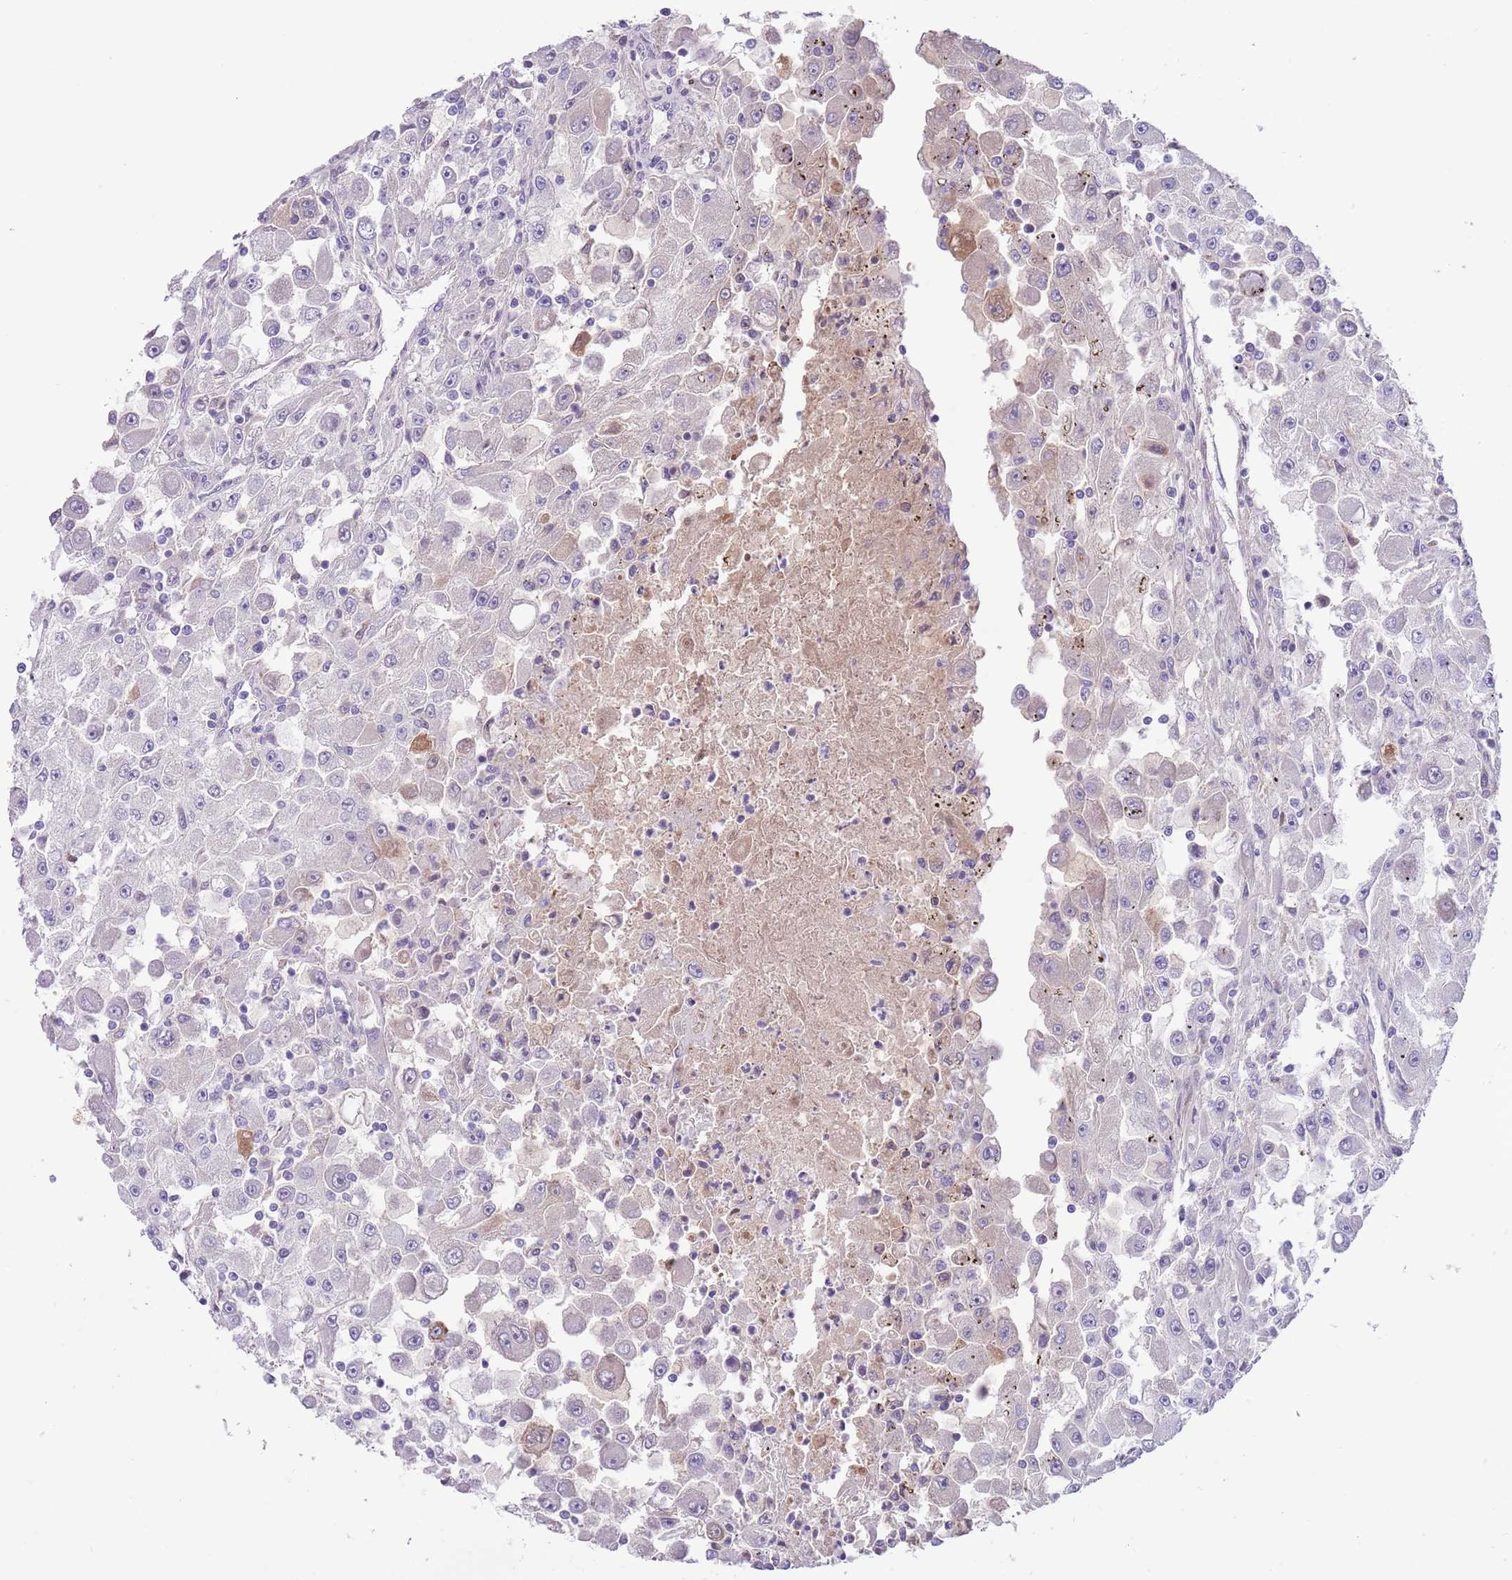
{"staining": {"intensity": "negative", "quantity": "none", "location": "none"}, "tissue": "renal cancer", "cell_type": "Tumor cells", "image_type": "cancer", "snomed": [{"axis": "morphology", "description": "Adenocarcinoma, NOS"}, {"axis": "topography", "description": "Kidney"}], "caption": "Adenocarcinoma (renal) was stained to show a protein in brown. There is no significant positivity in tumor cells. (Immunohistochemistry (ihc), brightfield microscopy, high magnification).", "gene": "CFH", "patient": {"sex": "female", "age": 67}}